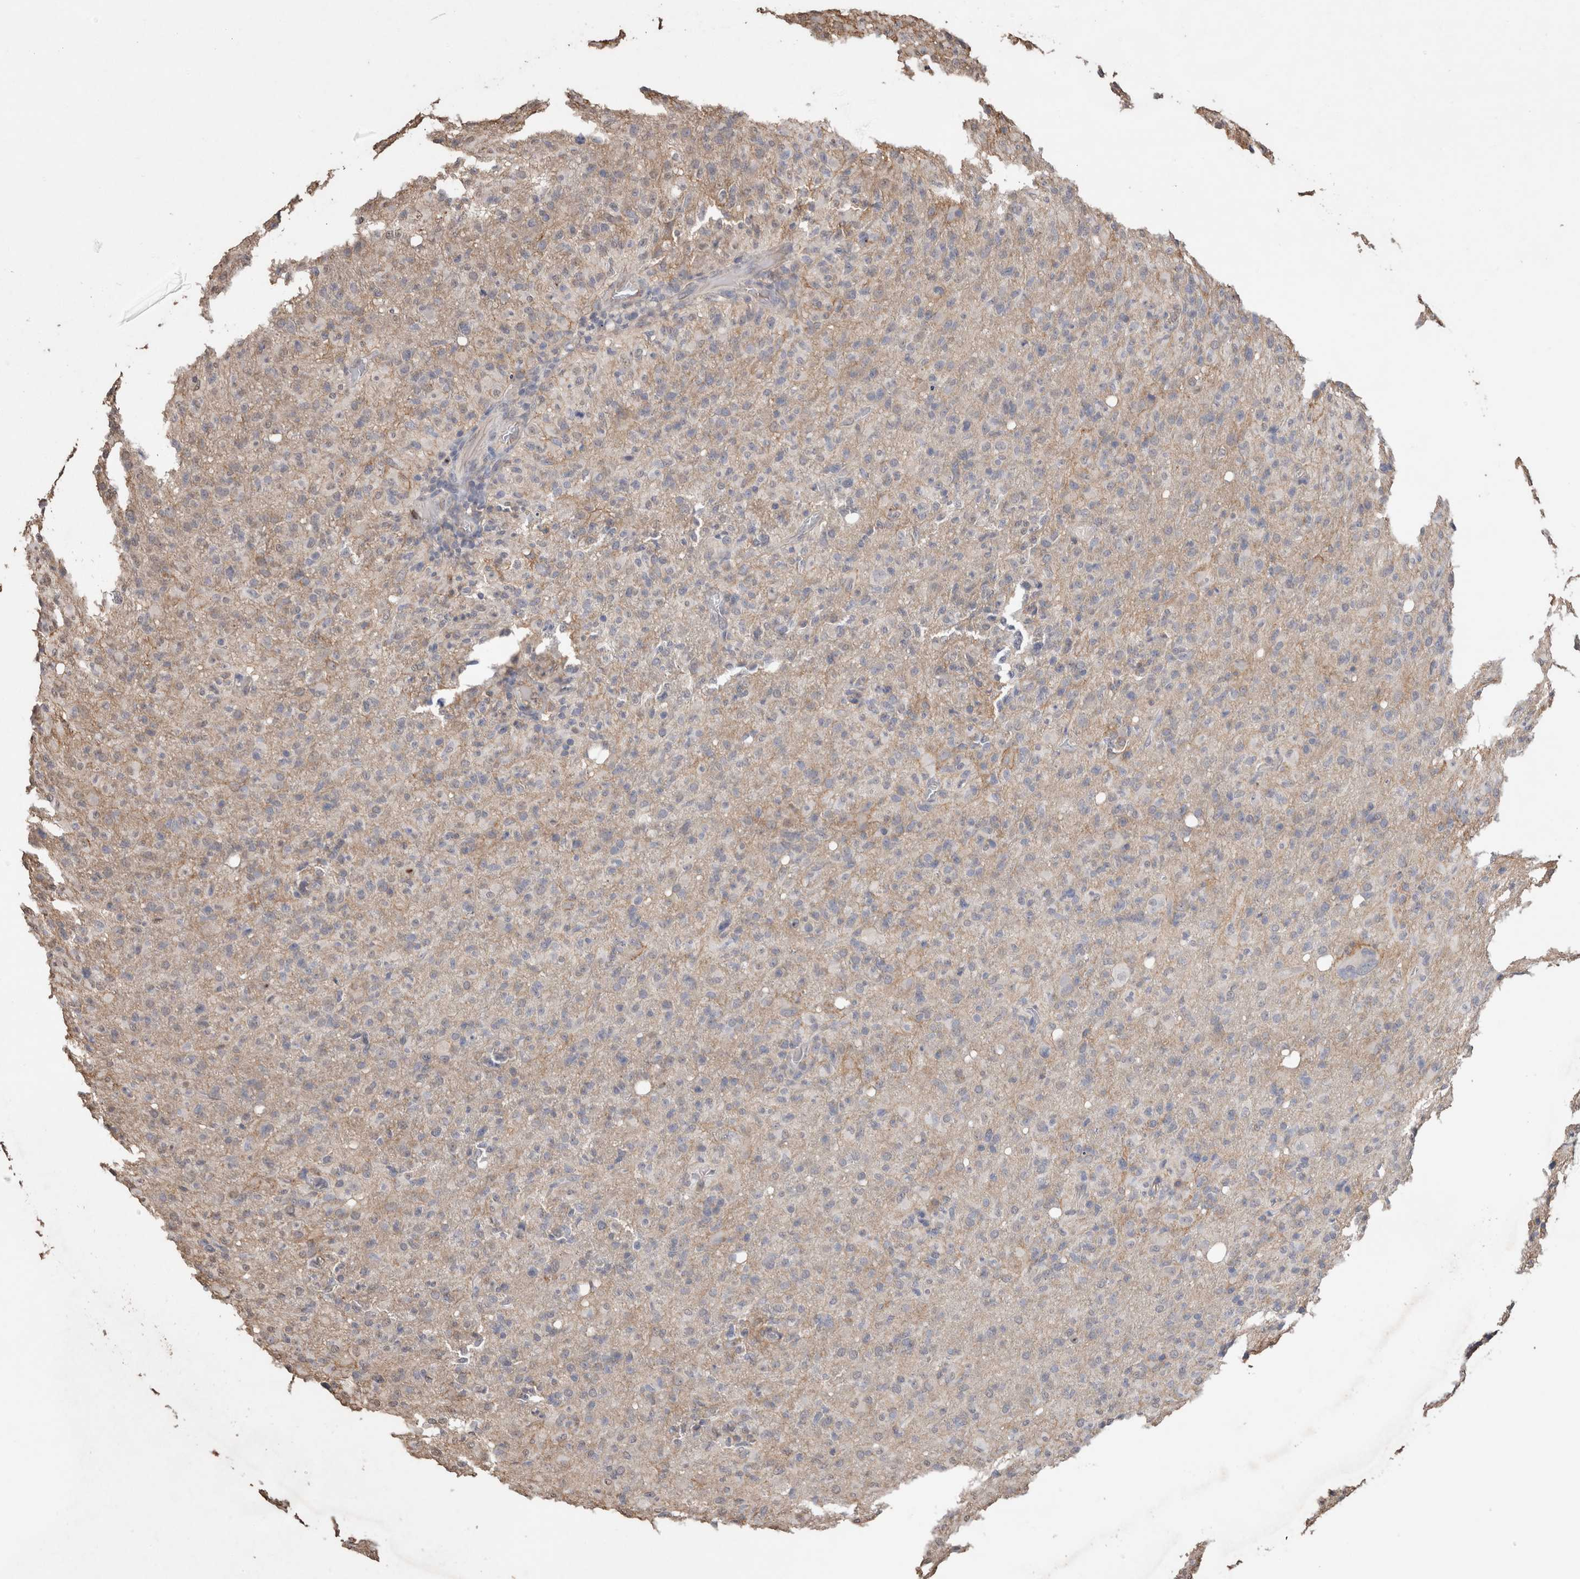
{"staining": {"intensity": "weak", "quantity": "<25%", "location": "cytoplasmic/membranous"}, "tissue": "glioma", "cell_type": "Tumor cells", "image_type": "cancer", "snomed": [{"axis": "morphology", "description": "Glioma, malignant, High grade"}, {"axis": "topography", "description": "Brain"}], "caption": "A photomicrograph of human glioma is negative for staining in tumor cells.", "gene": "S100A10", "patient": {"sex": "female", "age": 57}}